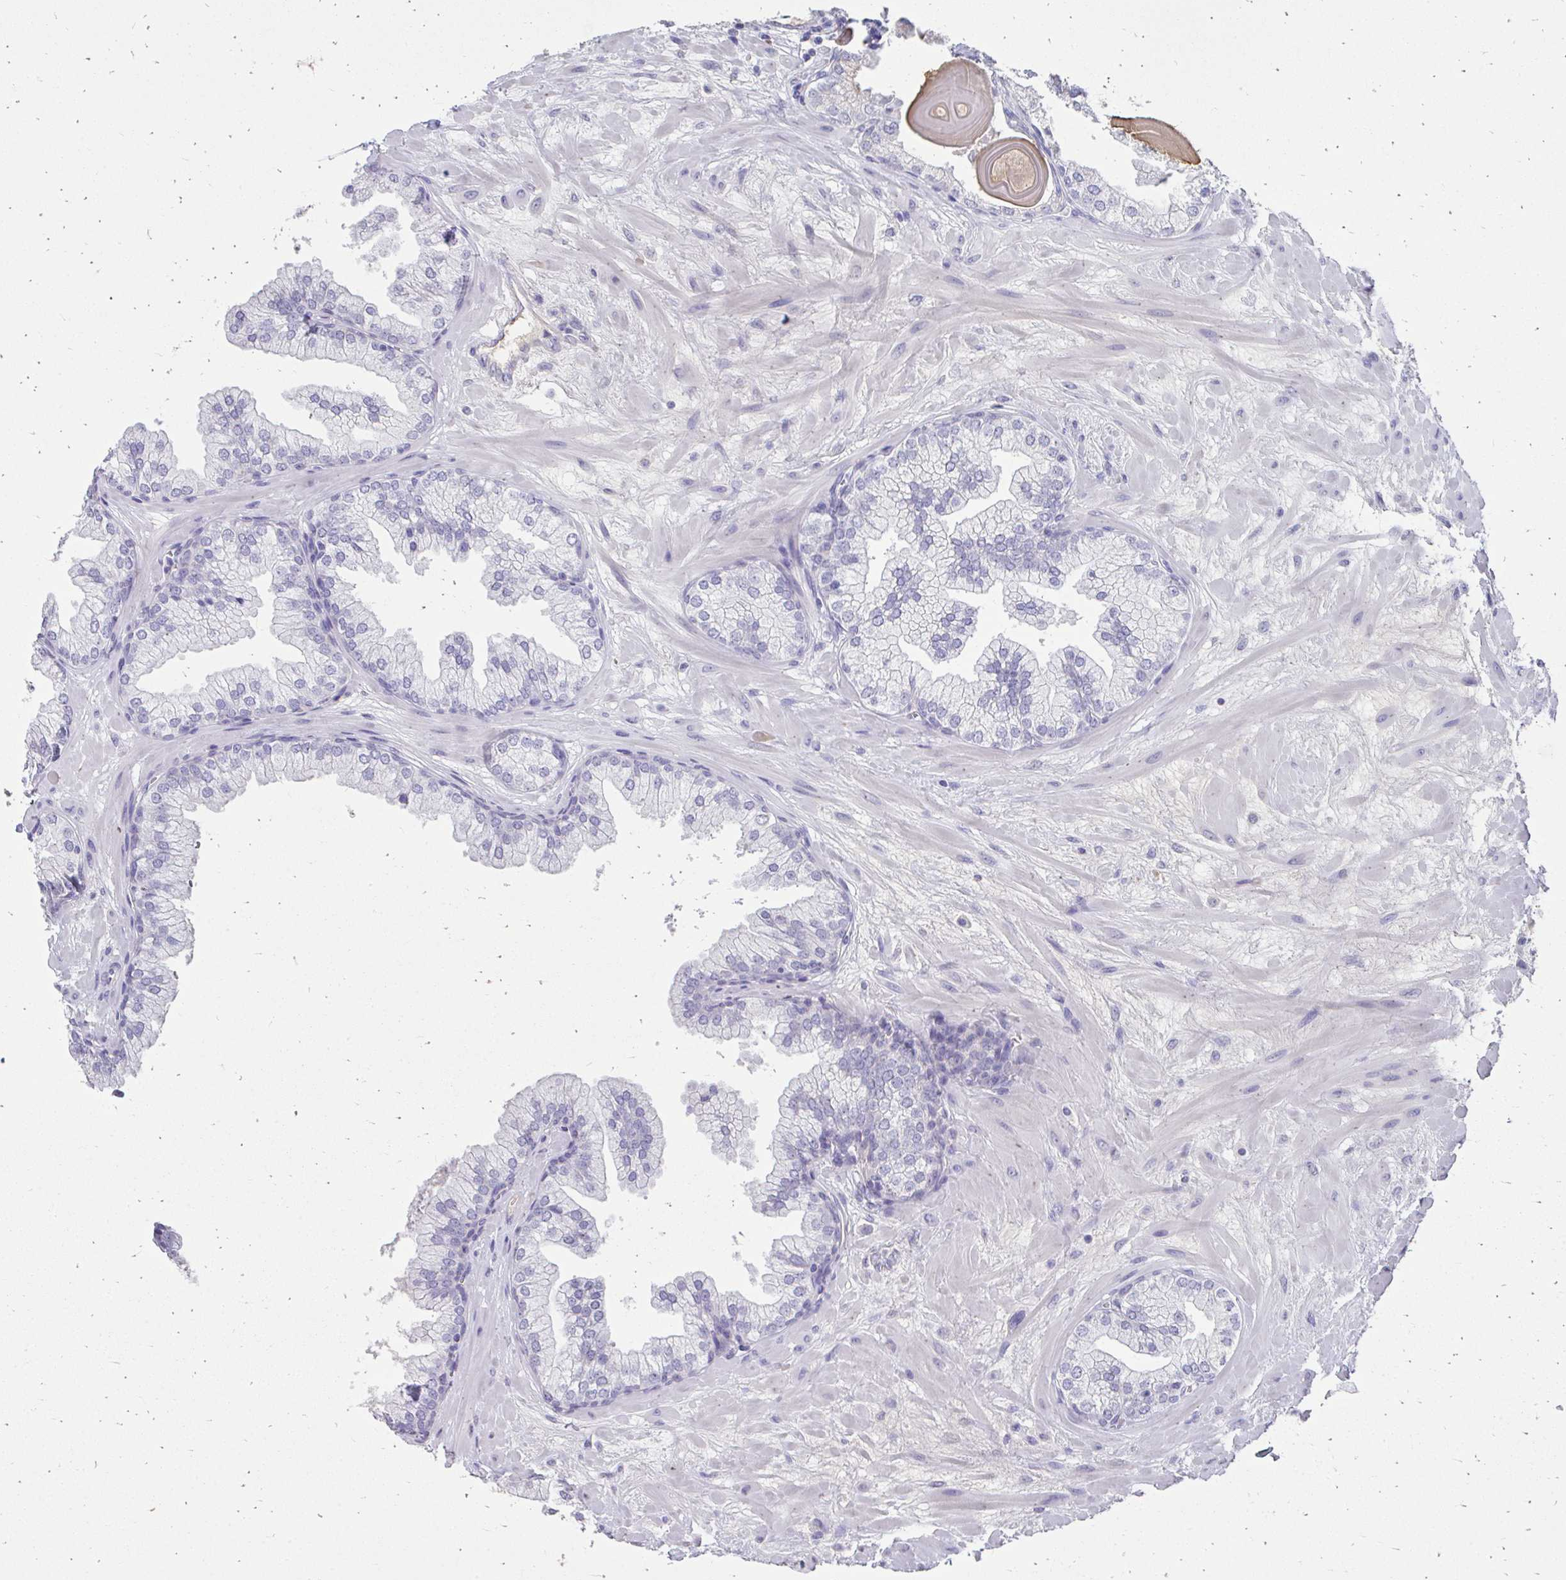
{"staining": {"intensity": "negative", "quantity": "none", "location": "none"}, "tissue": "prostate", "cell_type": "Glandular cells", "image_type": "normal", "snomed": [{"axis": "morphology", "description": "Normal tissue, NOS"}, {"axis": "topography", "description": "Prostate"}, {"axis": "topography", "description": "Peripheral nerve tissue"}], "caption": "DAB immunohistochemical staining of unremarkable prostate displays no significant expression in glandular cells. (Stains: DAB (3,3'-diaminobenzidine) IHC with hematoxylin counter stain, Microscopy: brightfield microscopy at high magnification).", "gene": "CFH", "patient": {"sex": "male", "age": 61}}